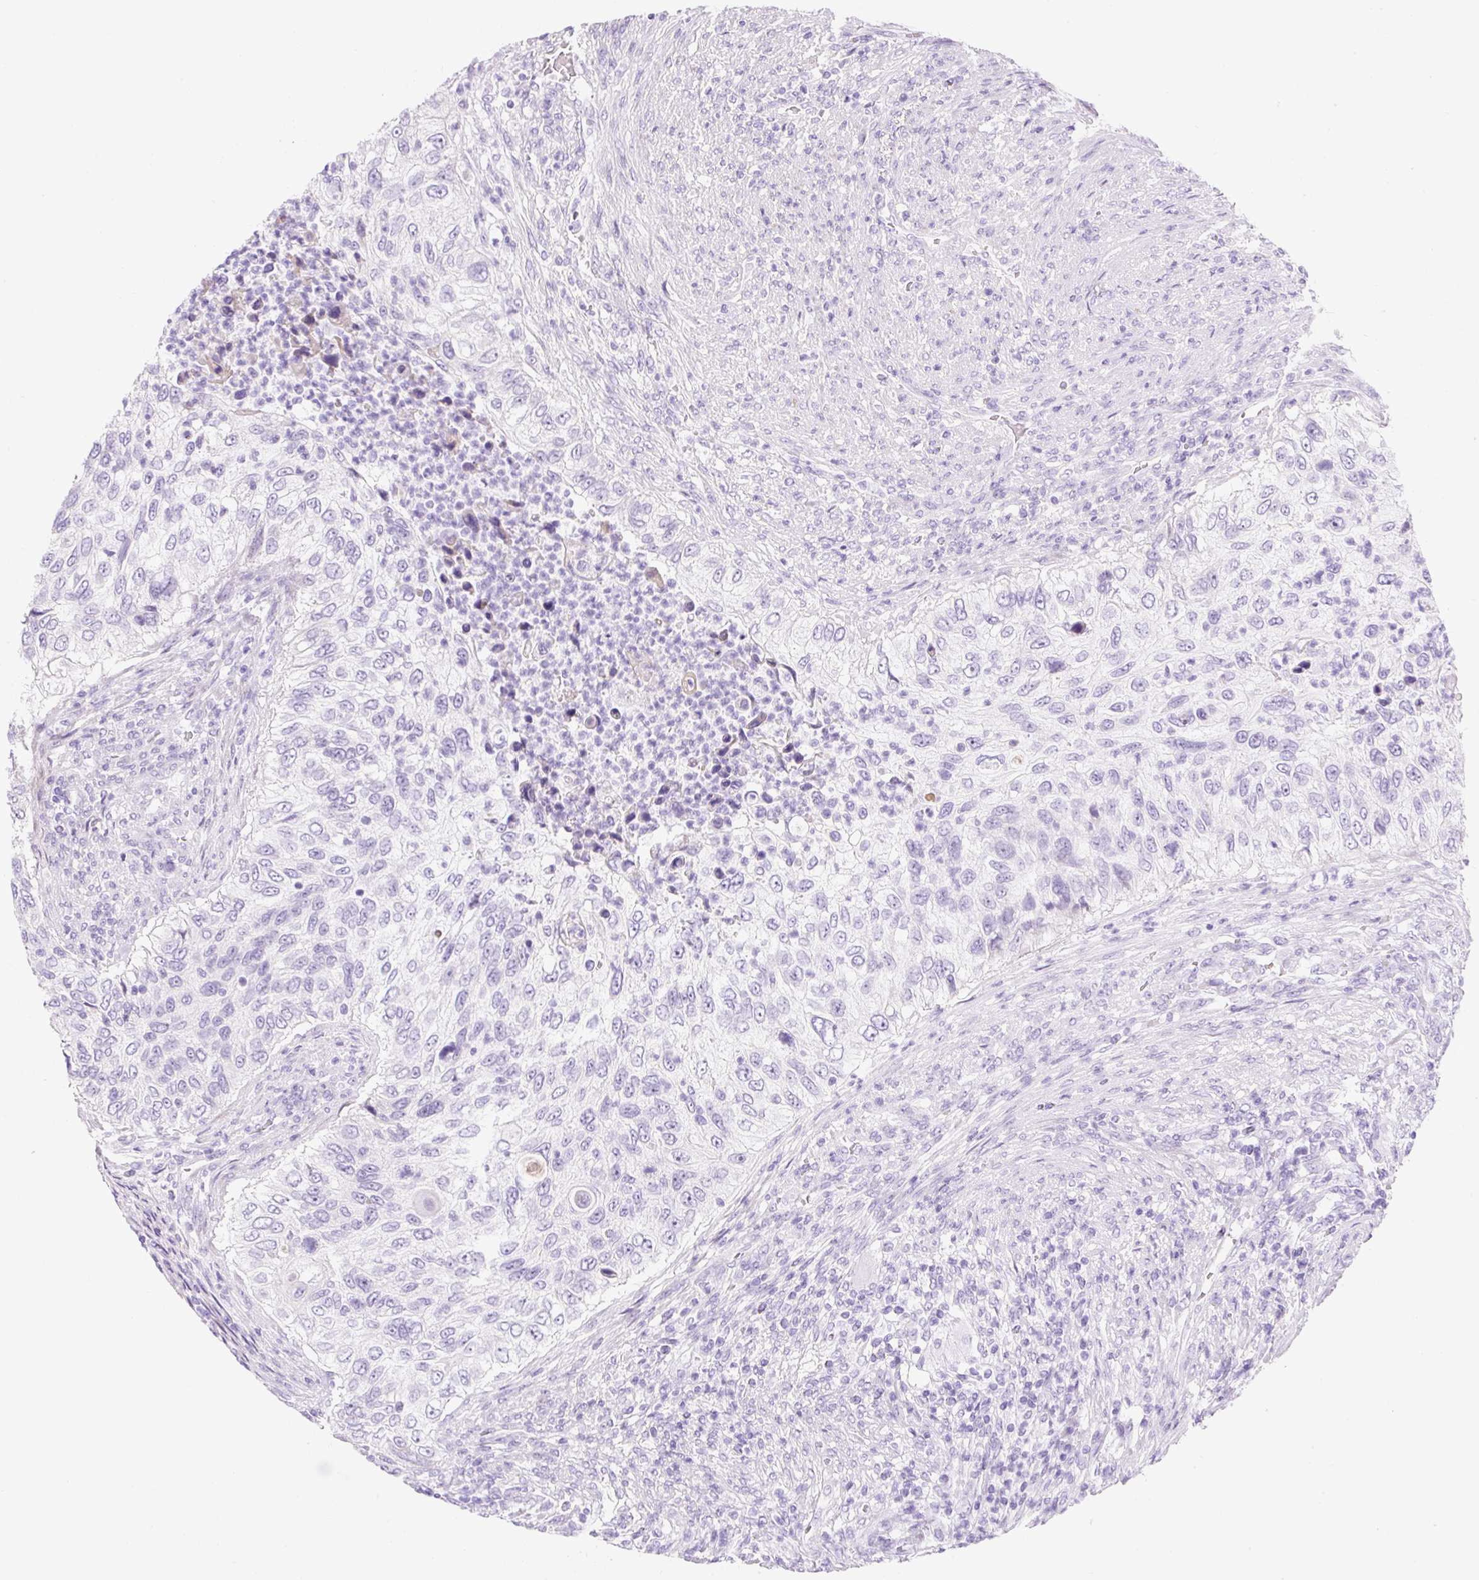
{"staining": {"intensity": "negative", "quantity": "none", "location": "none"}, "tissue": "urothelial cancer", "cell_type": "Tumor cells", "image_type": "cancer", "snomed": [{"axis": "morphology", "description": "Urothelial carcinoma, High grade"}, {"axis": "topography", "description": "Urinary bladder"}], "caption": "High power microscopy image of an immunohistochemistry micrograph of urothelial carcinoma (high-grade), revealing no significant expression in tumor cells. (Stains: DAB IHC with hematoxylin counter stain, Microscopy: brightfield microscopy at high magnification).", "gene": "ZNF121", "patient": {"sex": "female", "age": 60}}